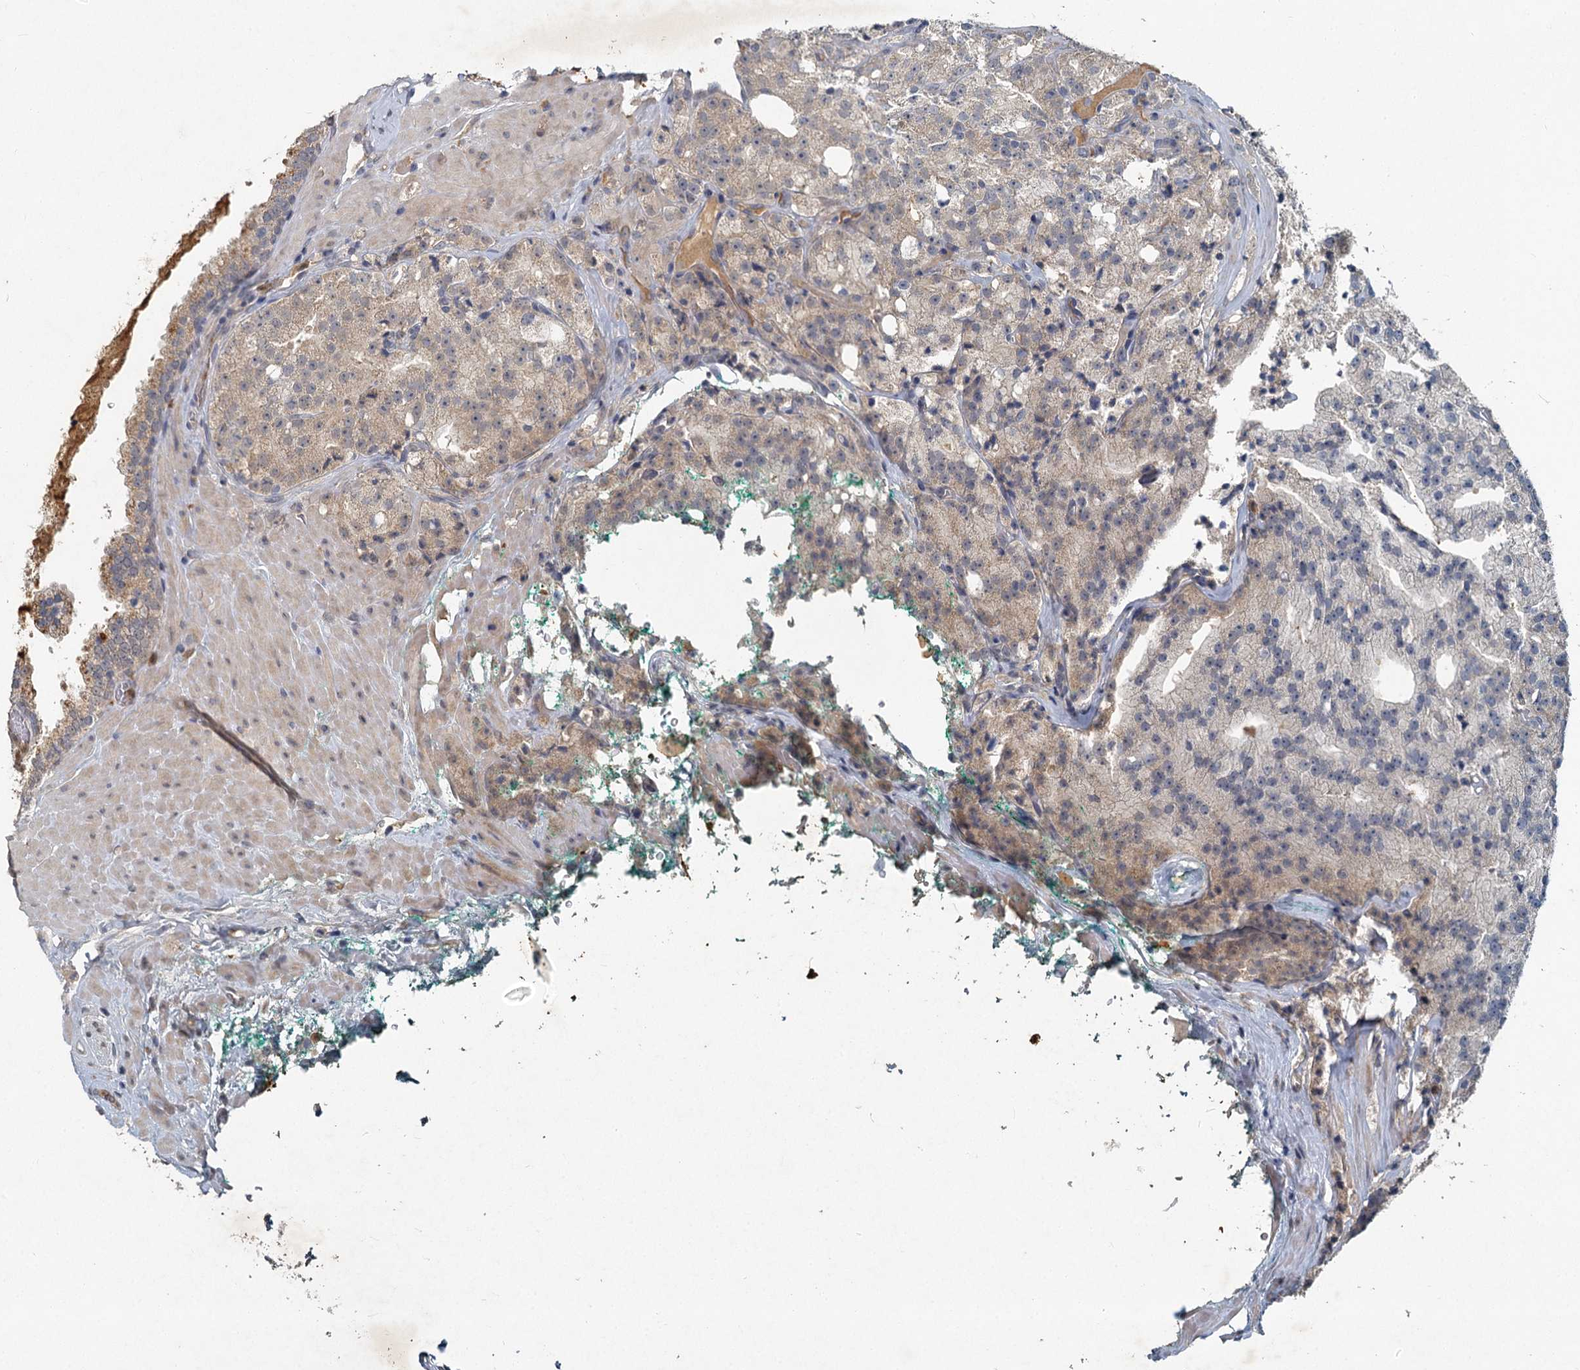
{"staining": {"intensity": "weak", "quantity": "<25%", "location": "cytoplasmic/membranous"}, "tissue": "prostate cancer", "cell_type": "Tumor cells", "image_type": "cancer", "snomed": [{"axis": "morphology", "description": "Adenocarcinoma, High grade"}, {"axis": "topography", "description": "Prostate"}], "caption": "Protein analysis of prostate cancer (adenocarcinoma (high-grade)) reveals no significant expression in tumor cells.", "gene": "HERC3", "patient": {"sex": "male", "age": 64}}